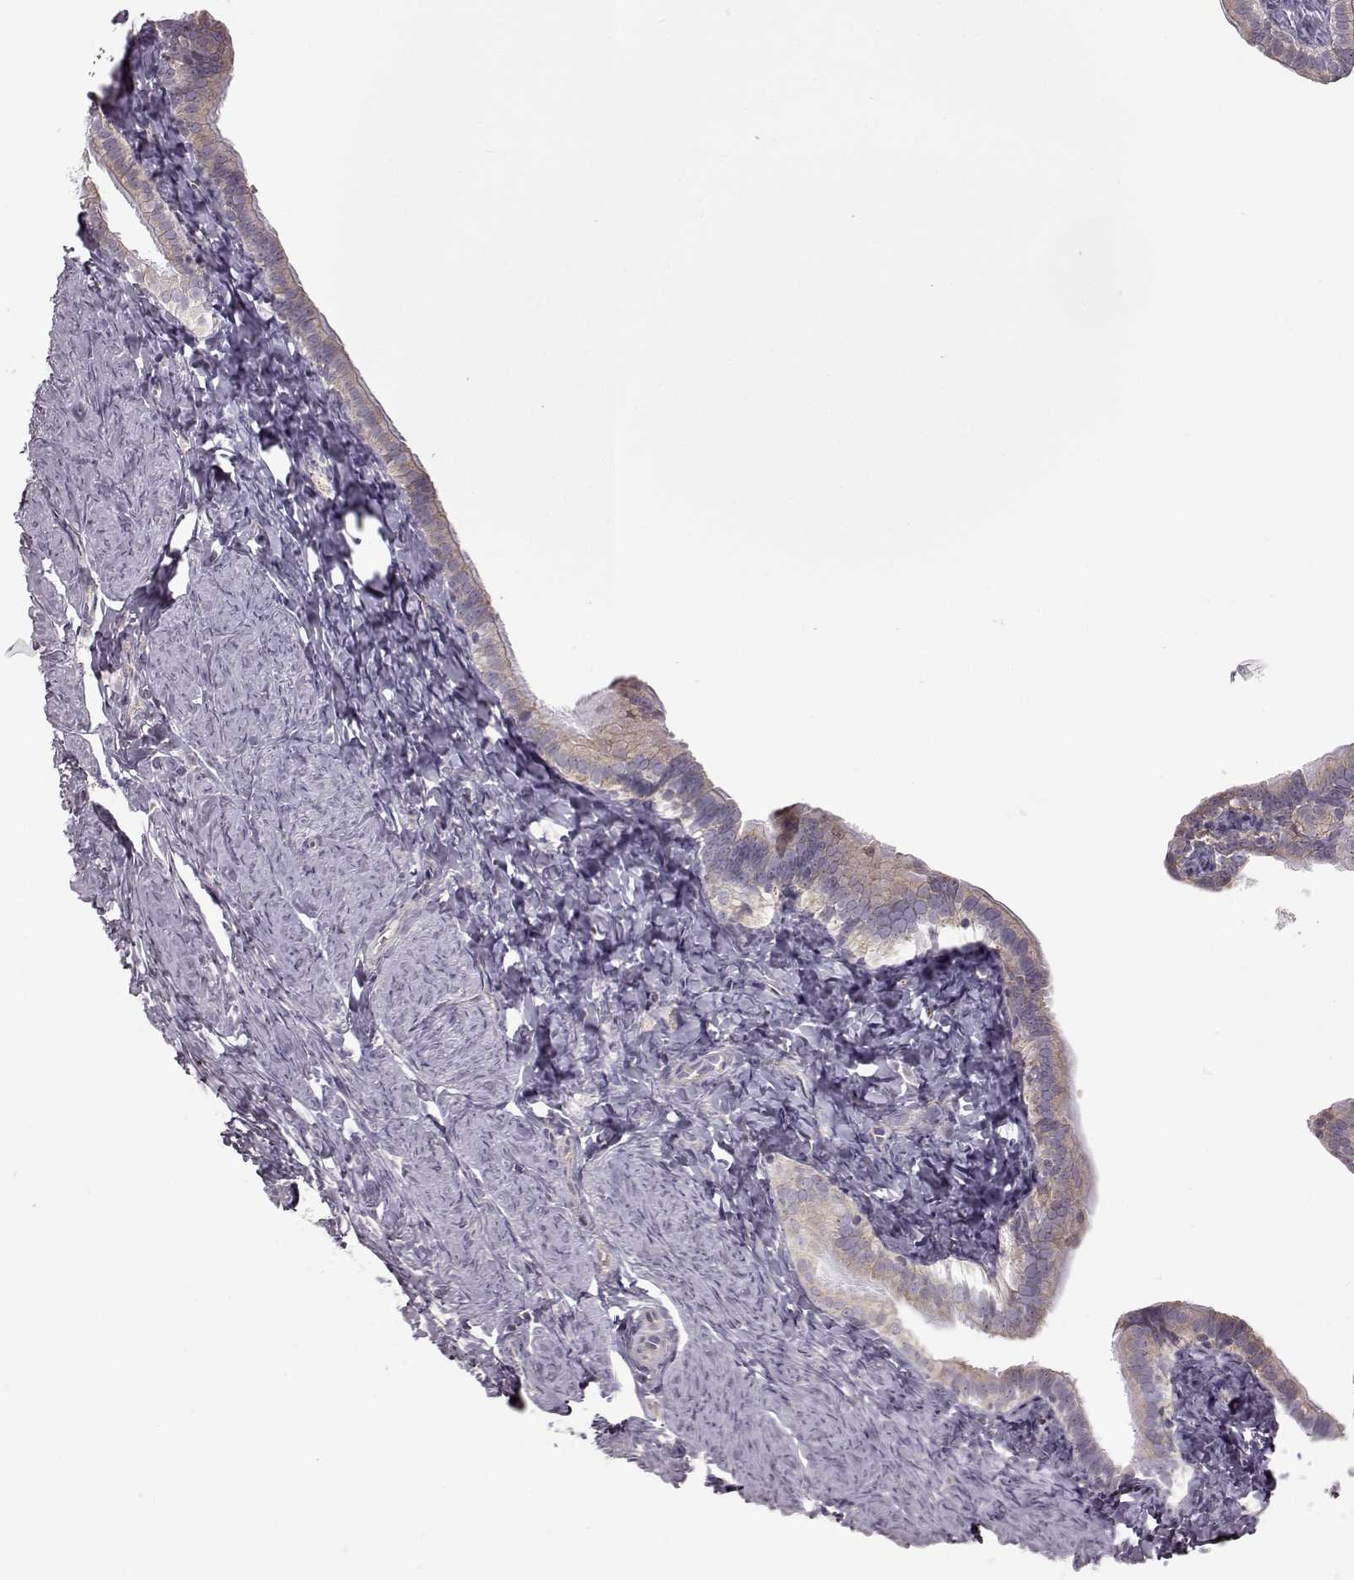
{"staining": {"intensity": "weak", "quantity": "<25%", "location": "cytoplasmic/membranous"}, "tissue": "fallopian tube", "cell_type": "Glandular cells", "image_type": "normal", "snomed": [{"axis": "morphology", "description": "Normal tissue, NOS"}, {"axis": "topography", "description": "Fallopian tube"}], "caption": "Normal fallopian tube was stained to show a protein in brown. There is no significant staining in glandular cells. (Immunohistochemistry, brightfield microscopy, high magnification).", "gene": "B3GNT6", "patient": {"sex": "female", "age": 41}}